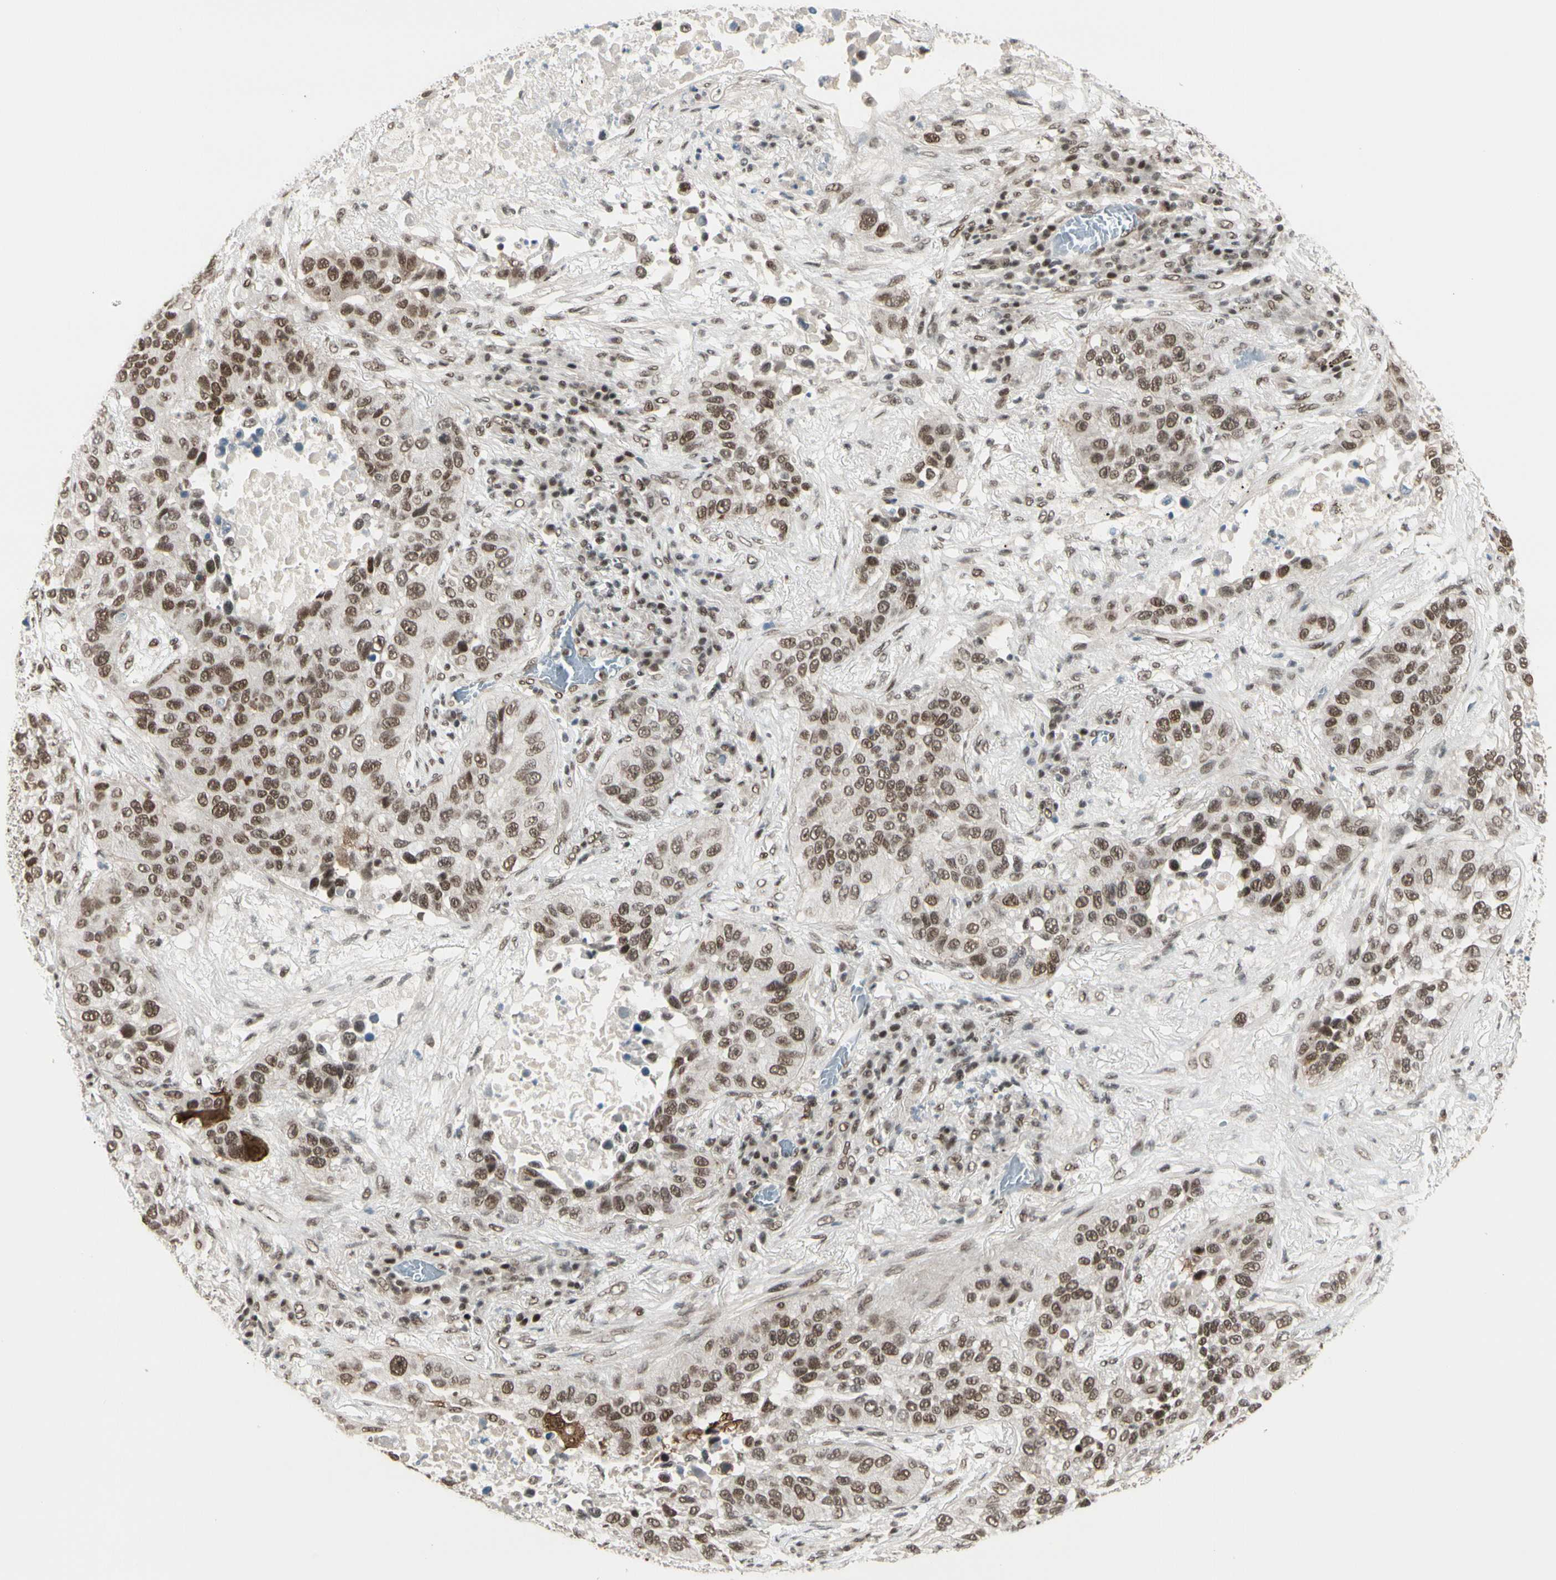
{"staining": {"intensity": "moderate", "quantity": ">75%", "location": "nuclear"}, "tissue": "lung cancer", "cell_type": "Tumor cells", "image_type": "cancer", "snomed": [{"axis": "morphology", "description": "Squamous cell carcinoma, NOS"}, {"axis": "topography", "description": "Lung"}], "caption": "Brown immunohistochemical staining in lung squamous cell carcinoma exhibits moderate nuclear staining in approximately >75% of tumor cells.", "gene": "CHAMP1", "patient": {"sex": "male", "age": 57}}